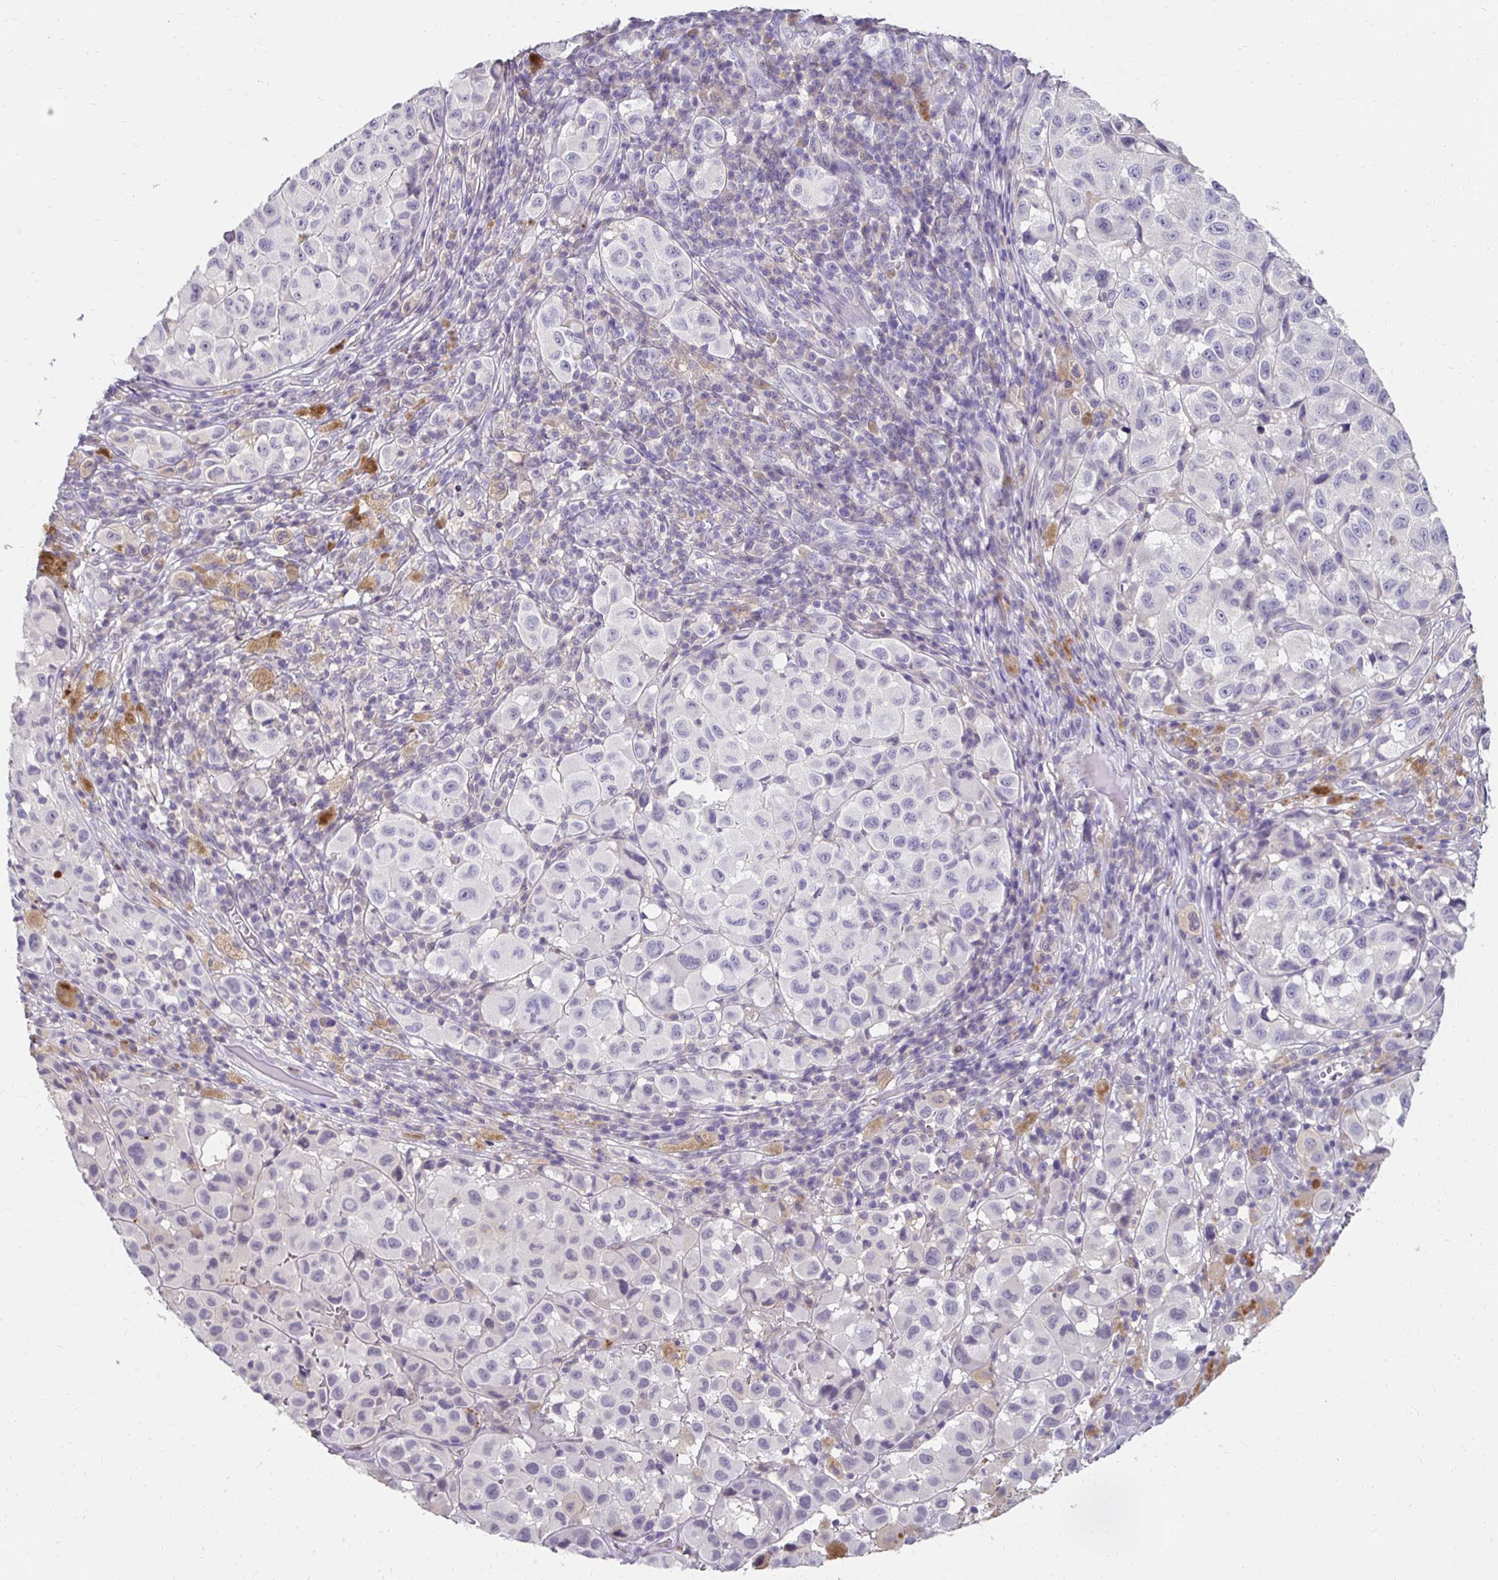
{"staining": {"intensity": "moderate", "quantity": "<25%", "location": "cytoplasmic/membranous"}, "tissue": "melanoma", "cell_type": "Tumor cells", "image_type": "cancer", "snomed": [{"axis": "morphology", "description": "Malignant melanoma, NOS"}, {"axis": "topography", "description": "Skin"}], "caption": "Immunohistochemical staining of melanoma shows low levels of moderate cytoplasmic/membranous staining in approximately <25% of tumor cells.", "gene": "GK2", "patient": {"sex": "male", "age": 93}}